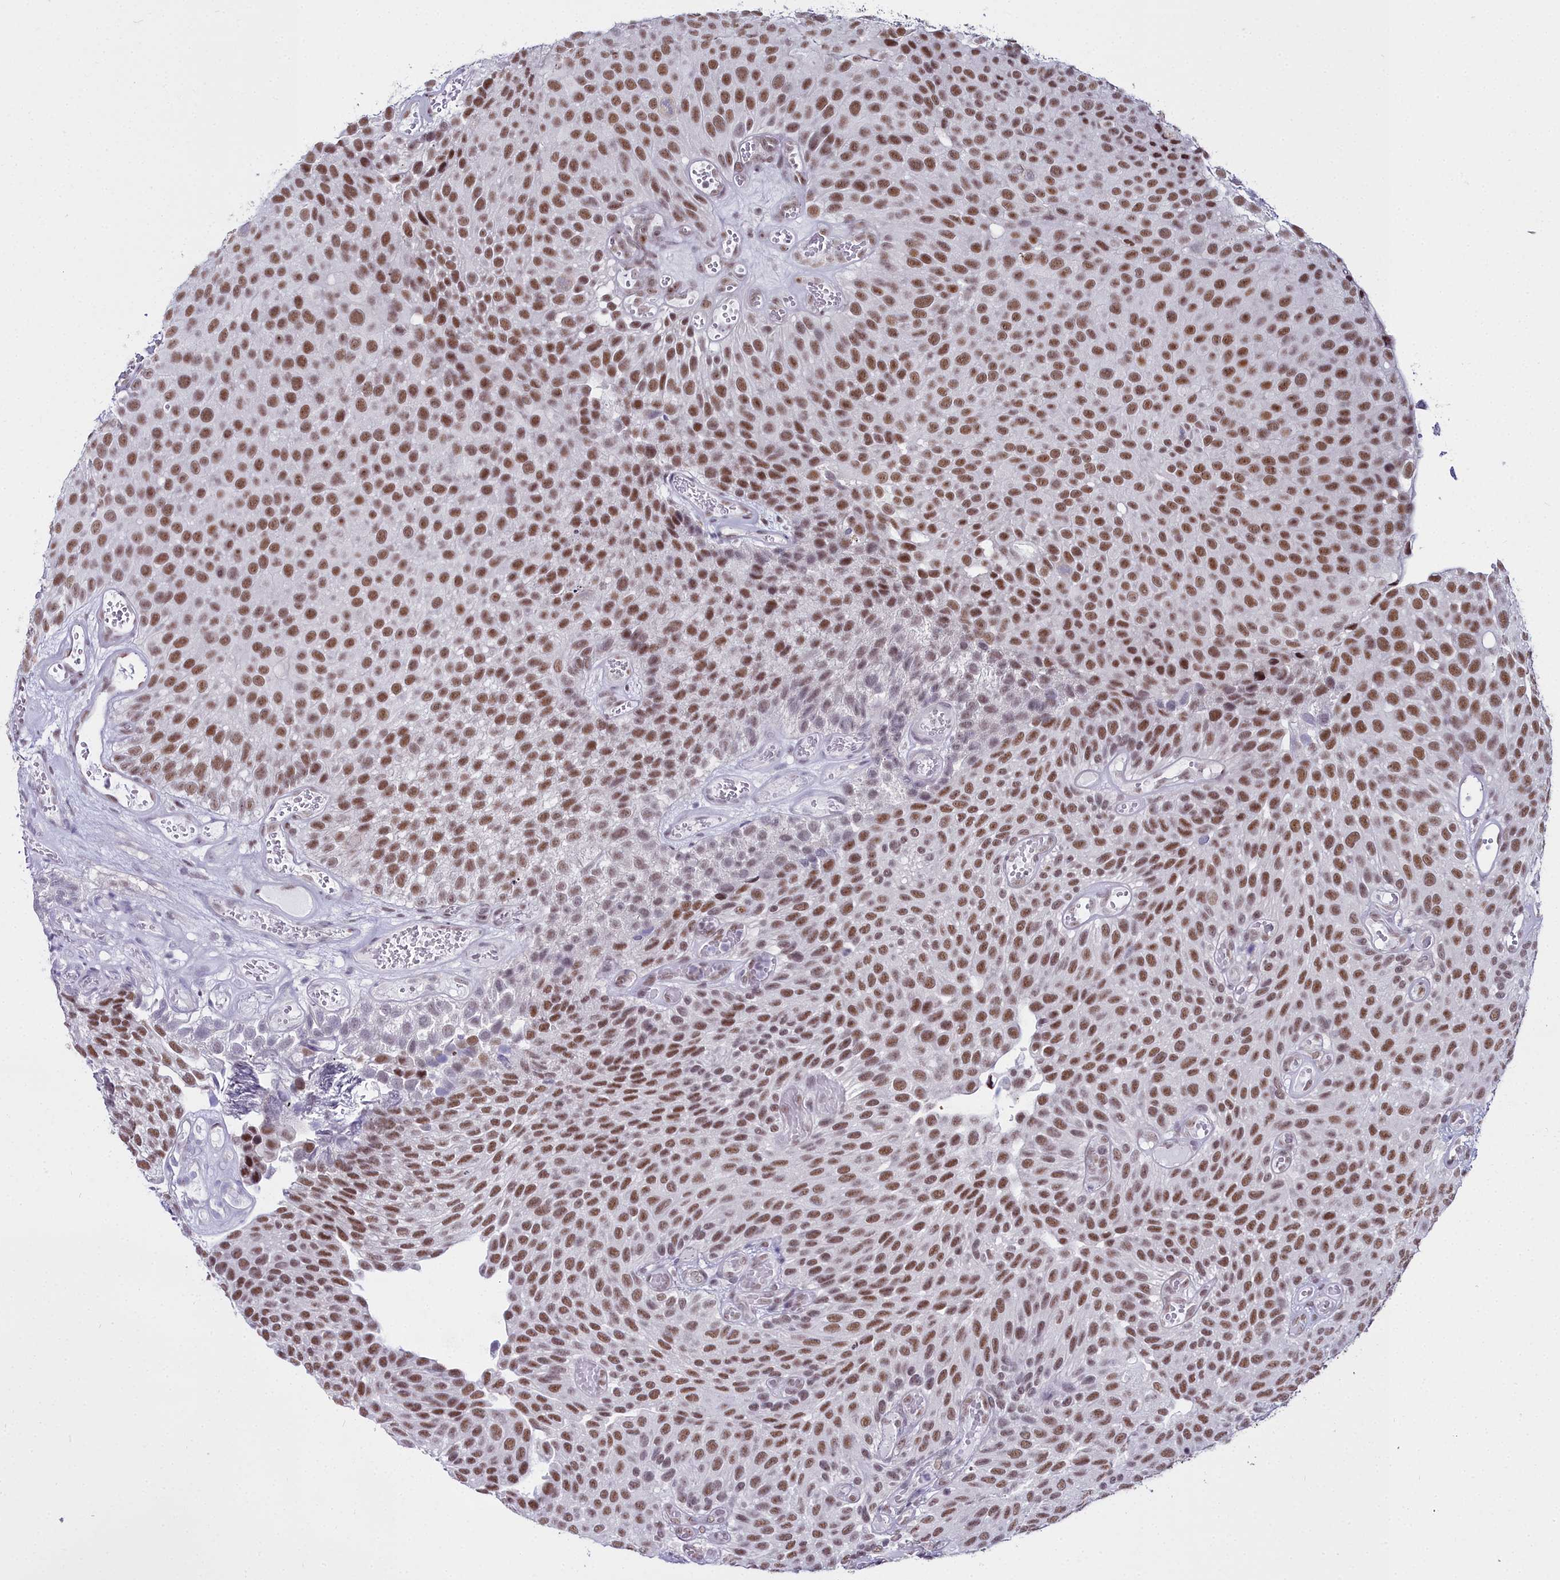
{"staining": {"intensity": "moderate", "quantity": ">75%", "location": "nuclear"}, "tissue": "urothelial cancer", "cell_type": "Tumor cells", "image_type": "cancer", "snomed": [{"axis": "morphology", "description": "Urothelial carcinoma, Low grade"}, {"axis": "topography", "description": "Urinary bladder"}], "caption": "Protein staining displays moderate nuclear staining in approximately >75% of tumor cells in urothelial cancer.", "gene": "RBM12", "patient": {"sex": "male", "age": 89}}